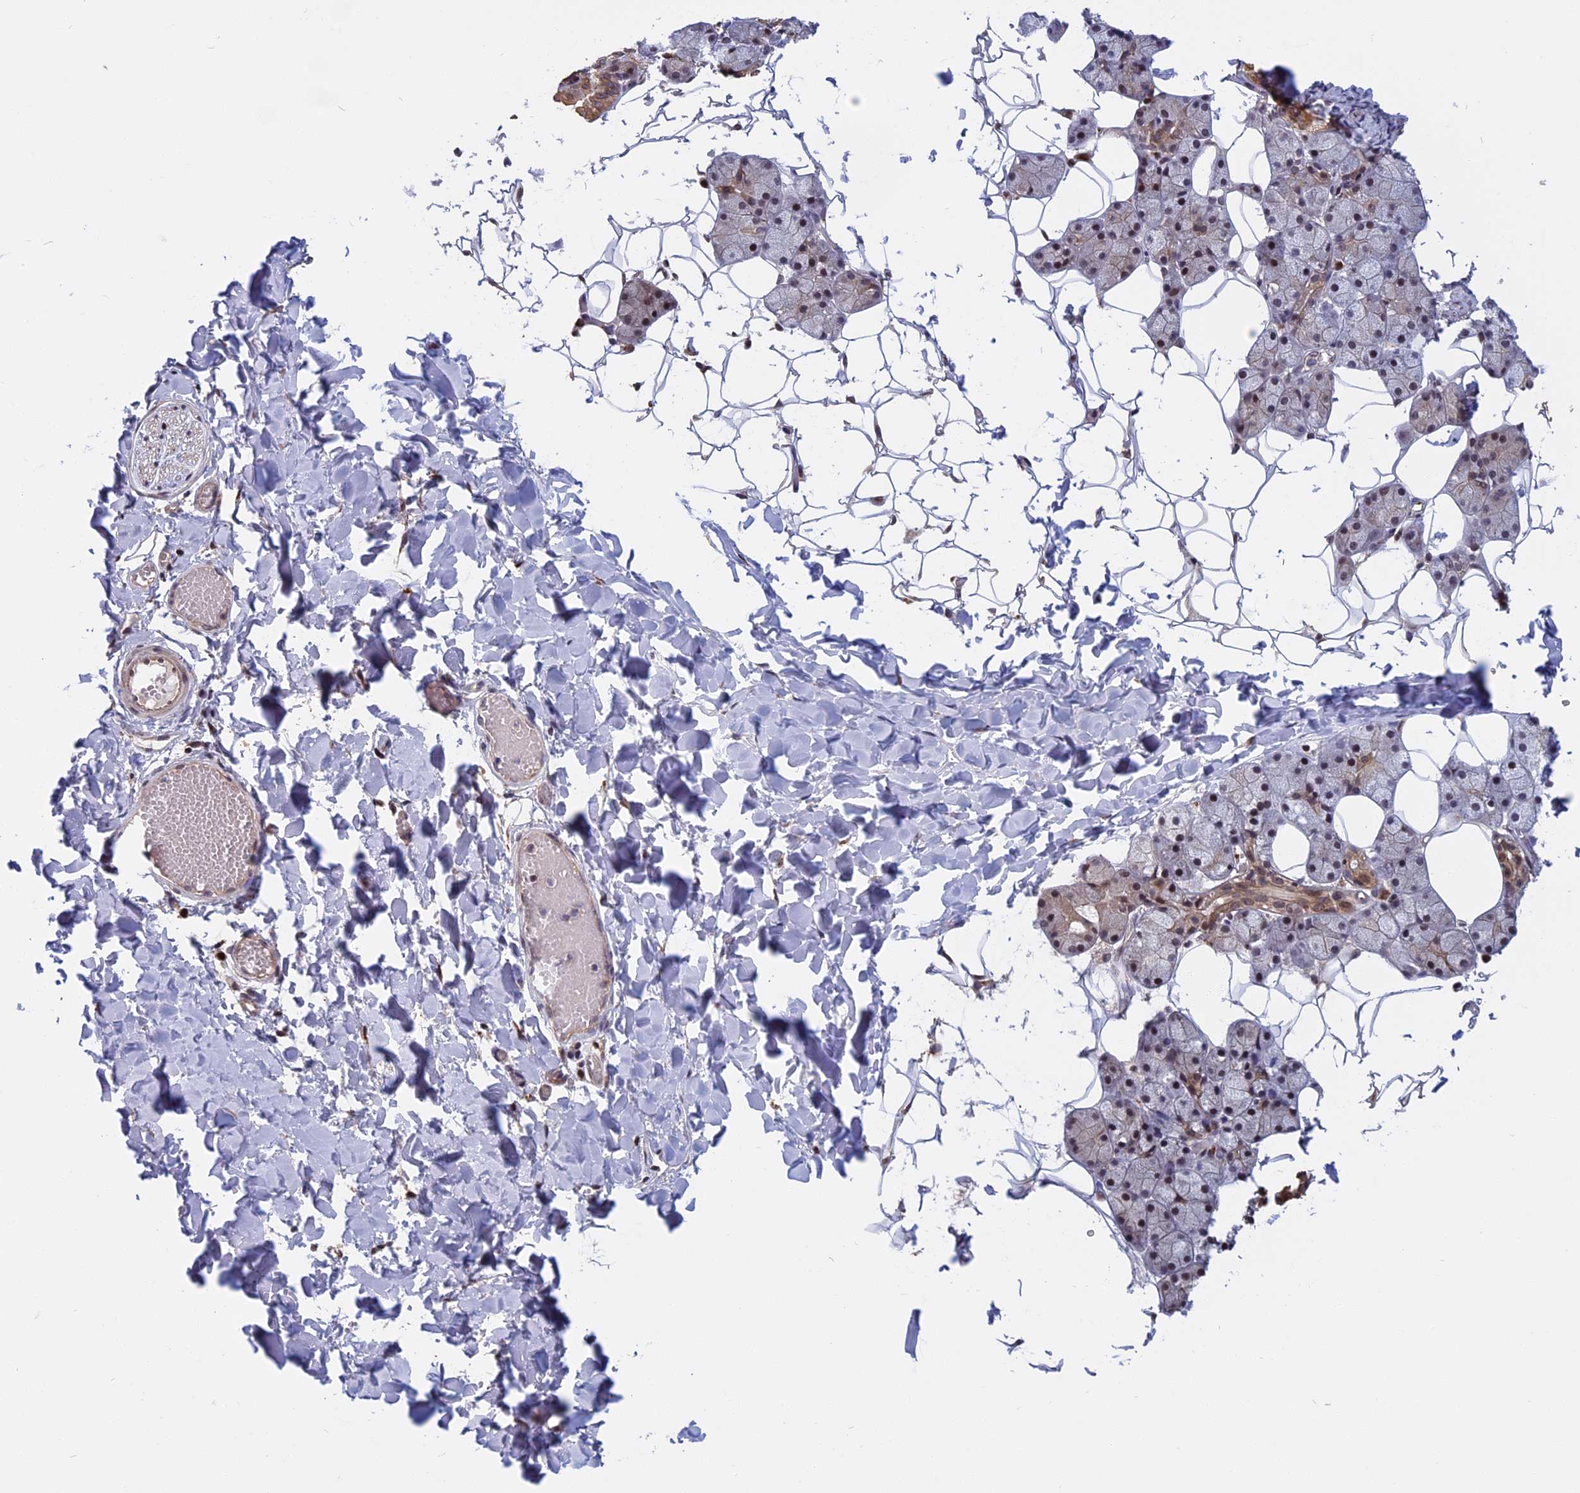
{"staining": {"intensity": "moderate", "quantity": "25%-75%", "location": "cytoplasmic/membranous,nuclear"}, "tissue": "salivary gland", "cell_type": "Glandular cells", "image_type": "normal", "snomed": [{"axis": "morphology", "description": "Normal tissue, NOS"}, {"axis": "topography", "description": "Salivary gland"}], "caption": "A histopathology image of human salivary gland stained for a protein displays moderate cytoplasmic/membranous,nuclear brown staining in glandular cells. (DAB (3,3'-diaminobenzidine) IHC with brightfield microscopy, high magnification).", "gene": "CCDC113", "patient": {"sex": "female", "age": 33}}